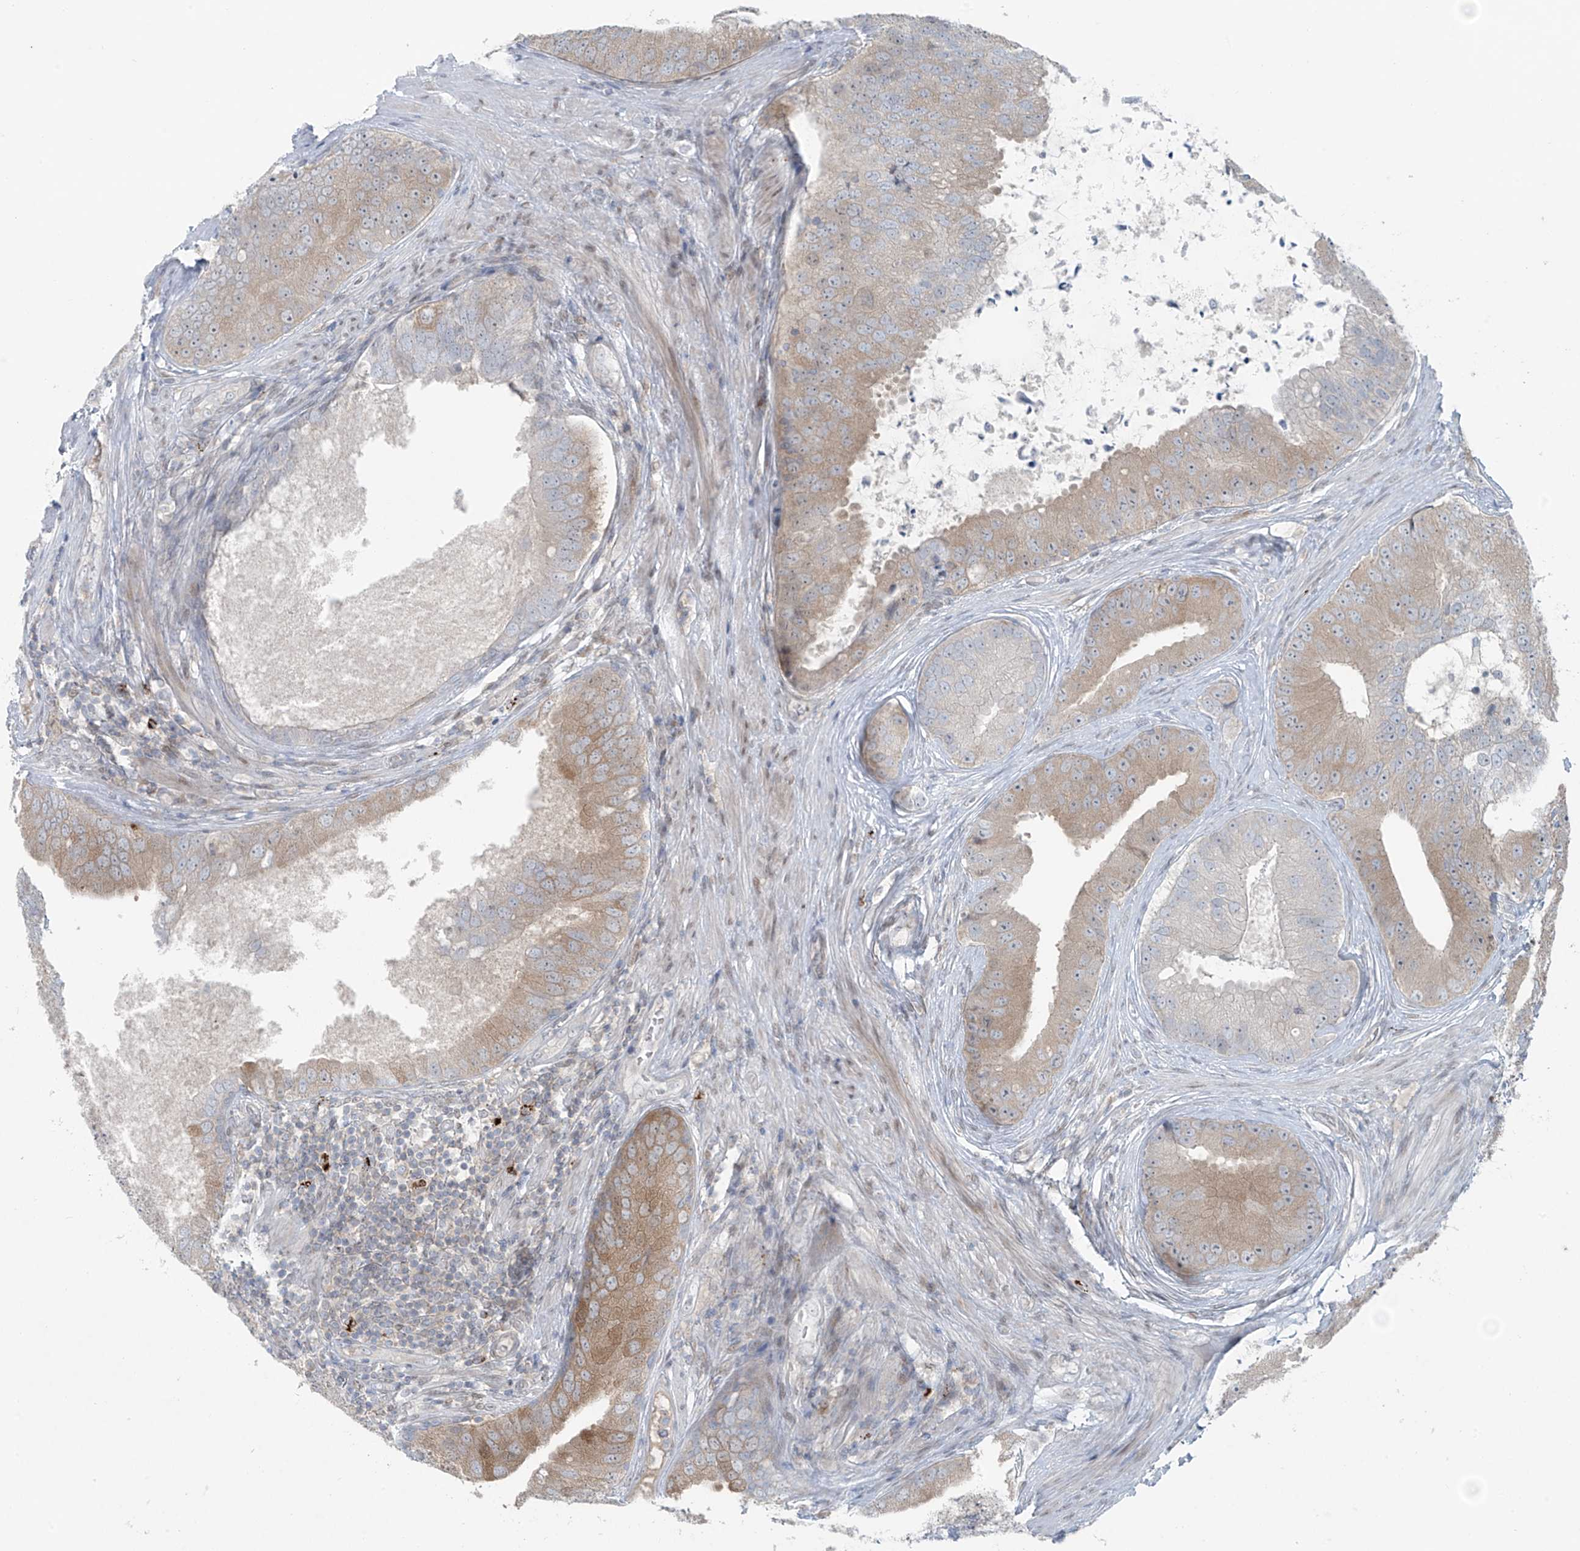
{"staining": {"intensity": "moderate", "quantity": "<25%", "location": "cytoplasmic/membranous"}, "tissue": "prostate cancer", "cell_type": "Tumor cells", "image_type": "cancer", "snomed": [{"axis": "morphology", "description": "Adenocarcinoma, High grade"}, {"axis": "topography", "description": "Prostate"}], "caption": "An immunohistochemistry micrograph of tumor tissue is shown. Protein staining in brown highlights moderate cytoplasmic/membranous positivity in prostate cancer (high-grade adenocarcinoma) within tumor cells.", "gene": "PPAT", "patient": {"sex": "male", "age": 70}}